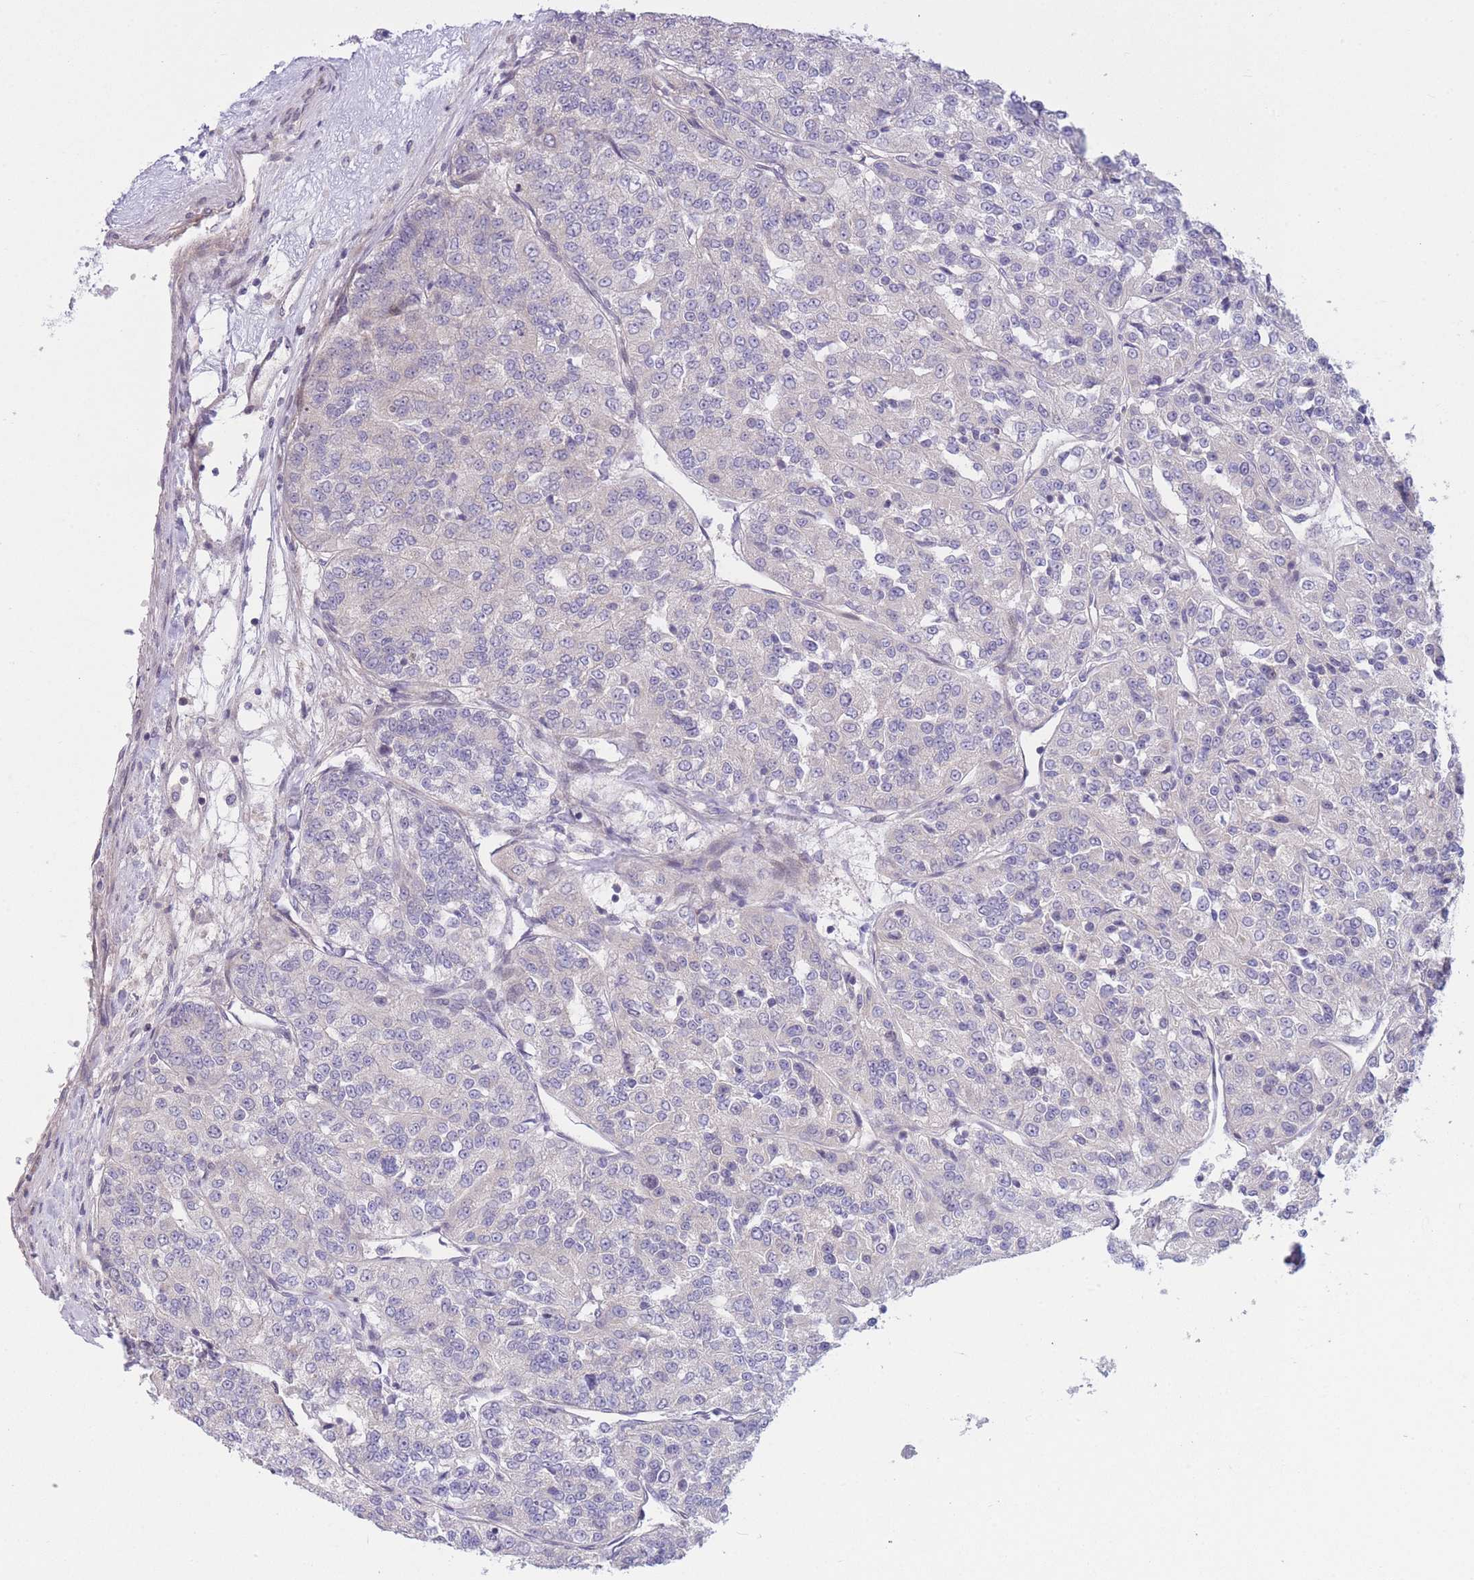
{"staining": {"intensity": "negative", "quantity": "none", "location": "none"}, "tissue": "renal cancer", "cell_type": "Tumor cells", "image_type": "cancer", "snomed": [{"axis": "morphology", "description": "Adenocarcinoma, NOS"}, {"axis": "topography", "description": "Kidney"}], "caption": "The micrograph displays no staining of tumor cells in renal cancer (adenocarcinoma).", "gene": "CDC25B", "patient": {"sex": "female", "age": 63}}